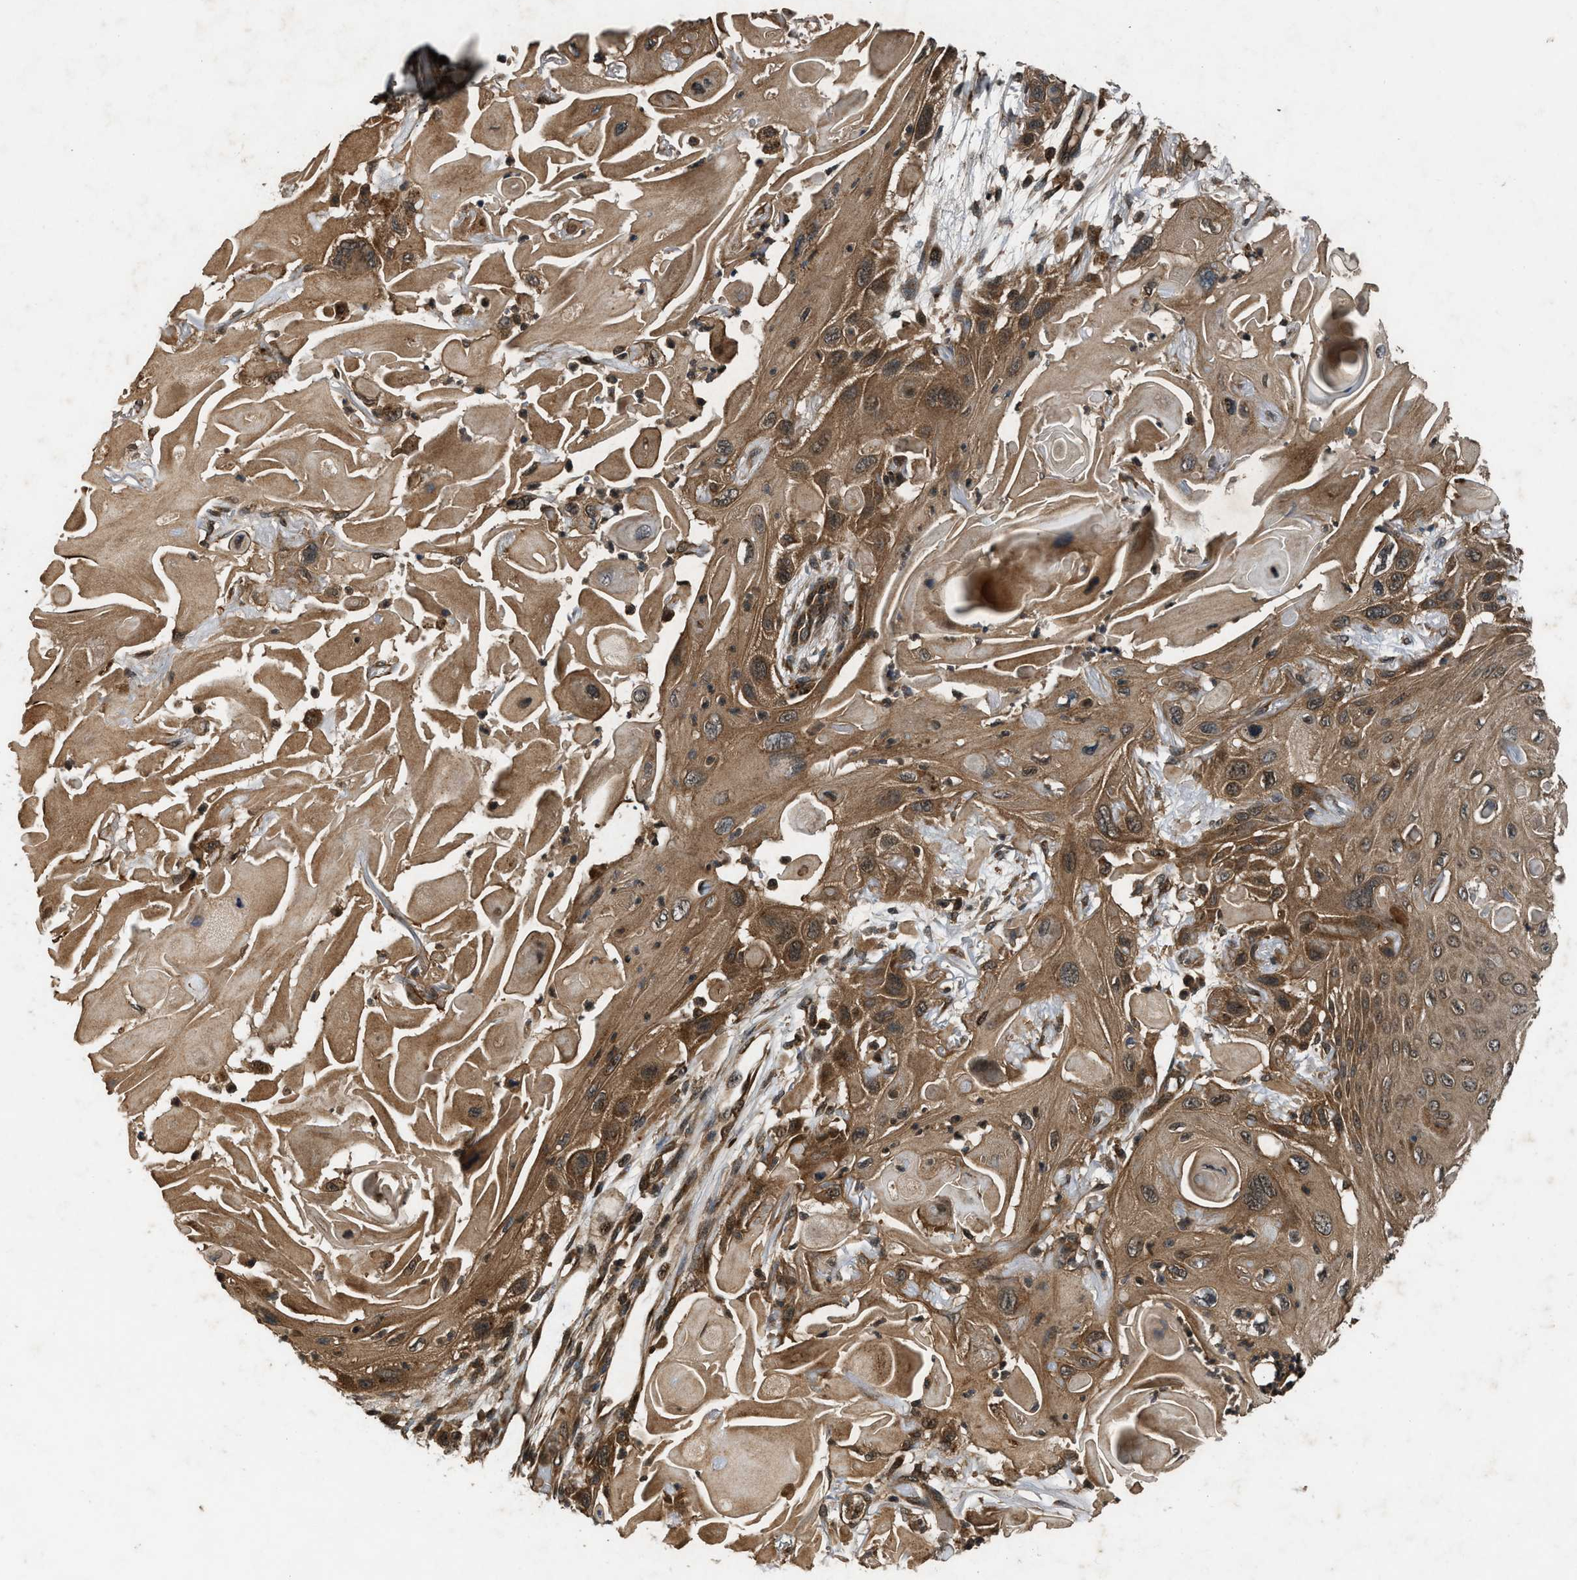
{"staining": {"intensity": "moderate", "quantity": ">75%", "location": "cytoplasmic/membranous"}, "tissue": "skin cancer", "cell_type": "Tumor cells", "image_type": "cancer", "snomed": [{"axis": "morphology", "description": "Squamous cell carcinoma, NOS"}, {"axis": "topography", "description": "Skin"}], "caption": "Brown immunohistochemical staining in squamous cell carcinoma (skin) displays moderate cytoplasmic/membranous positivity in about >75% of tumor cells. Nuclei are stained in blue.", "gene": "RPS6KB1", "patient": {"sex": "female", "age": 77}}